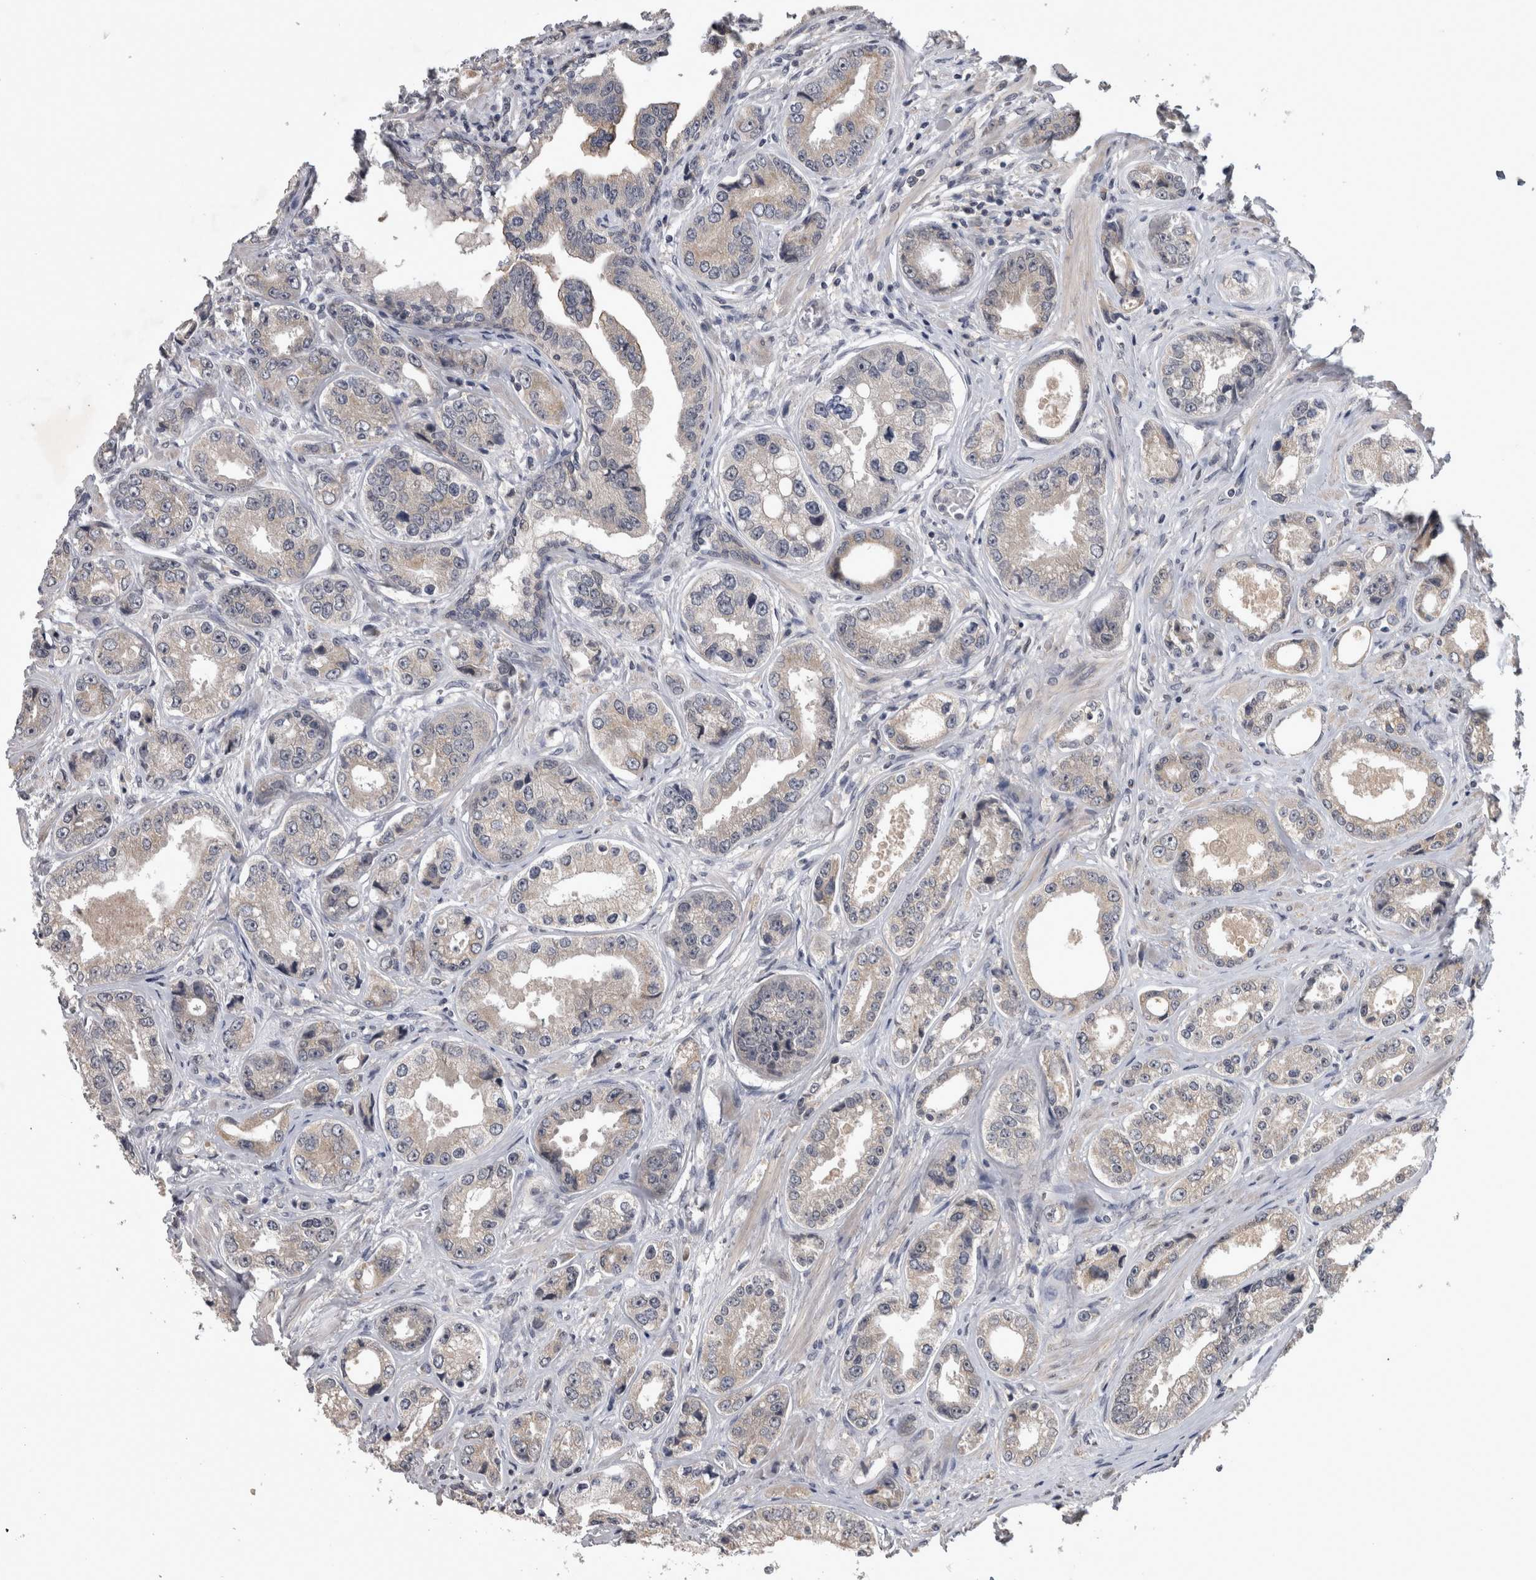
{"staining": {"intensity": "negative", "quantity": "none", "location": "none"}, "tissue": "prostate cancer", "cell_type": "Tumor cells", "image_type": "cancer", "snomed": [{"axis": "morphology", "description": "Adenocarcinoma, High grade"}, {"axis": "topography", "description": "Prostate"}], "caption": "Histopathology image shows no significant protein staining in tumor cells of prostate high-grade adenocarcinoma. Nuclei are stained in blue.", "gene": "ZNF114", "patient": {"sex": "male", "age": 61}}